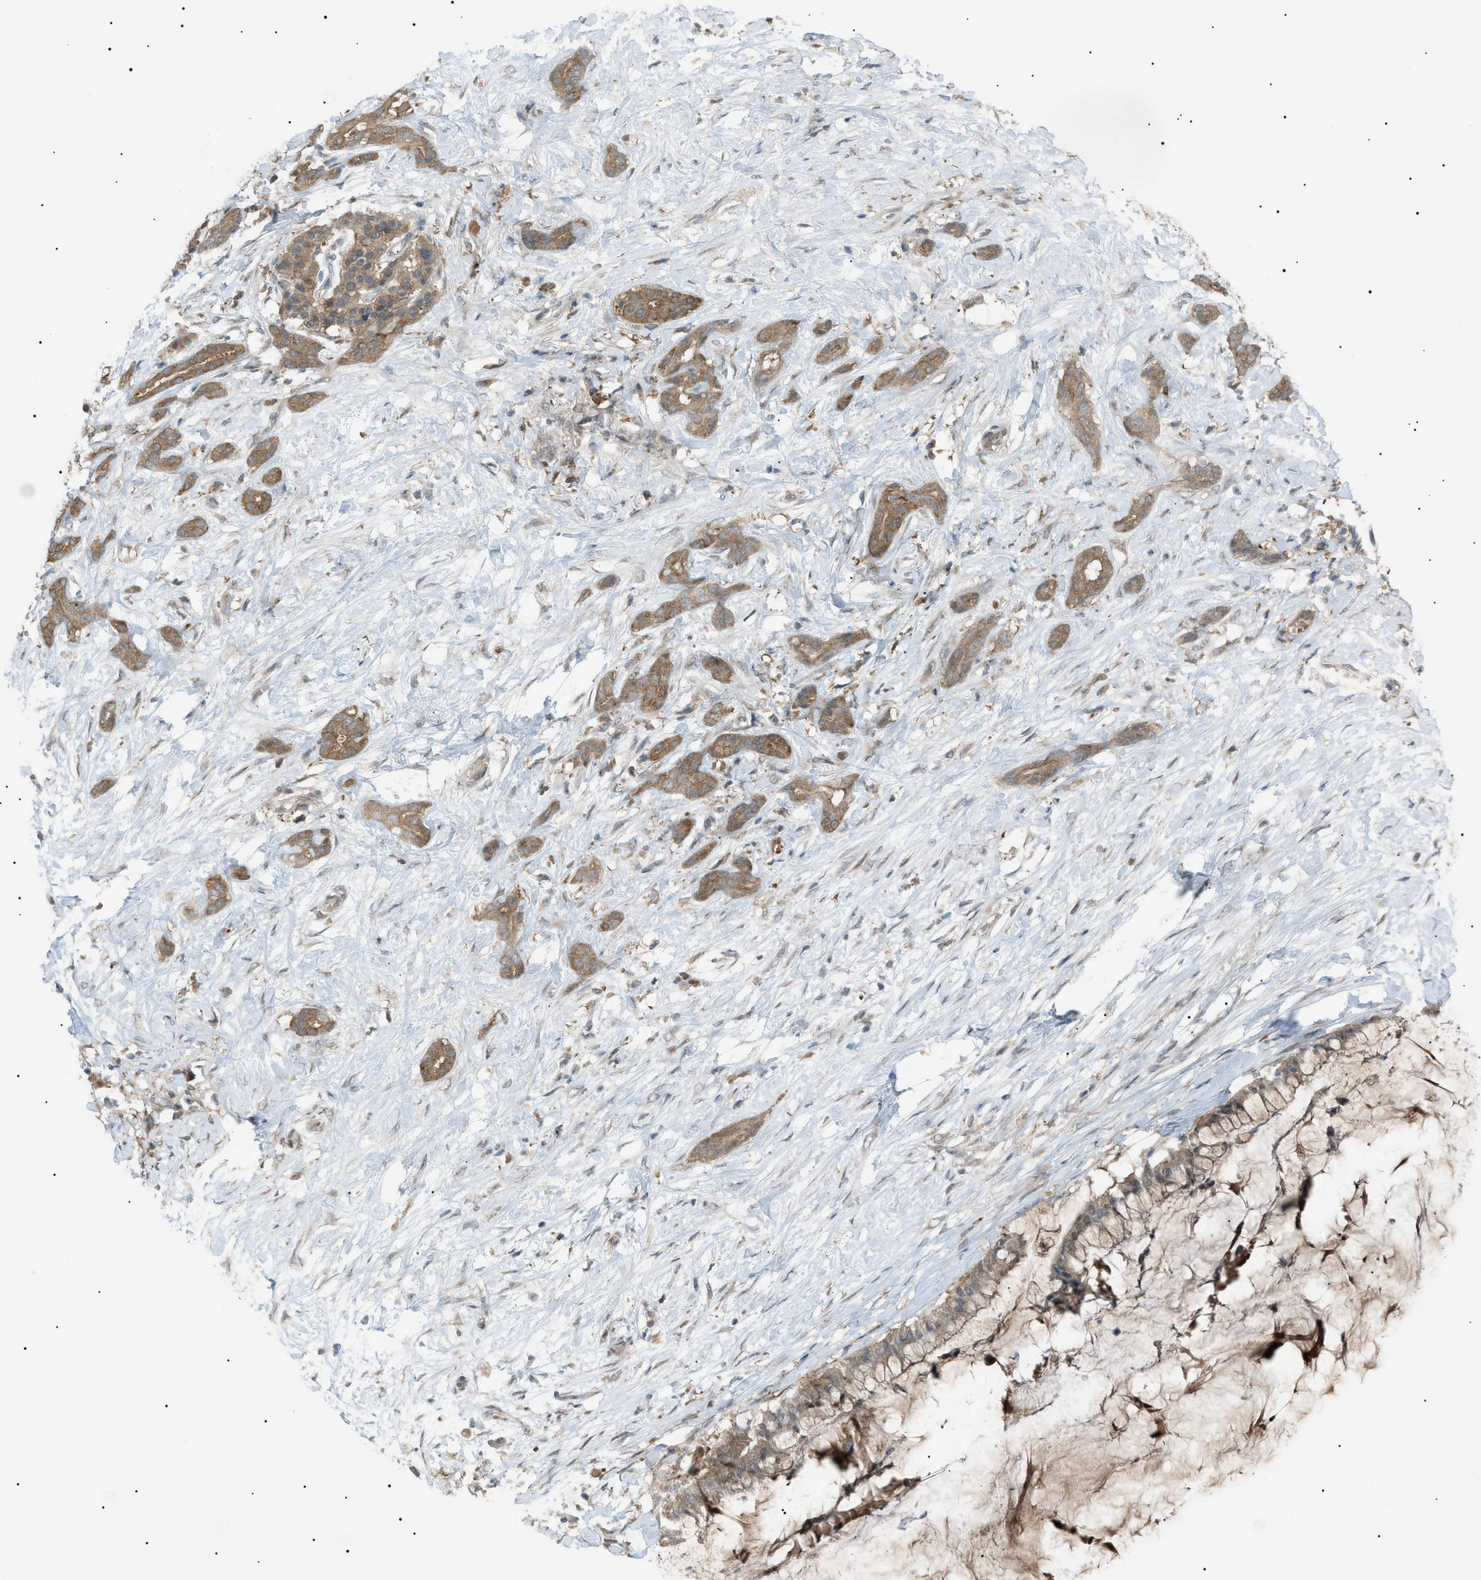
{"staining": {"intensity": "moderate", "quantity": ">75%", "location": "cytoplasmic/membranous"}, "tissue": "pancreatic cancer", "cell_type": "Tumor cells", "image_type": "cancer", "snomed": [{"axis": "morphology", "description": "Adenocarcinoma, NOS"}, {"axis": "topography", "description": "Pancreas"}], "caption": "DAB (3,3'-diaminobenzidine) immunohistochemical staining of human pancreatic cancer shows moderate cytoplasmic/membranous protein staining in about >75% of tumor cells.", "gene": "LPIN2", "patient": {"sex": "male", "age": 41}}